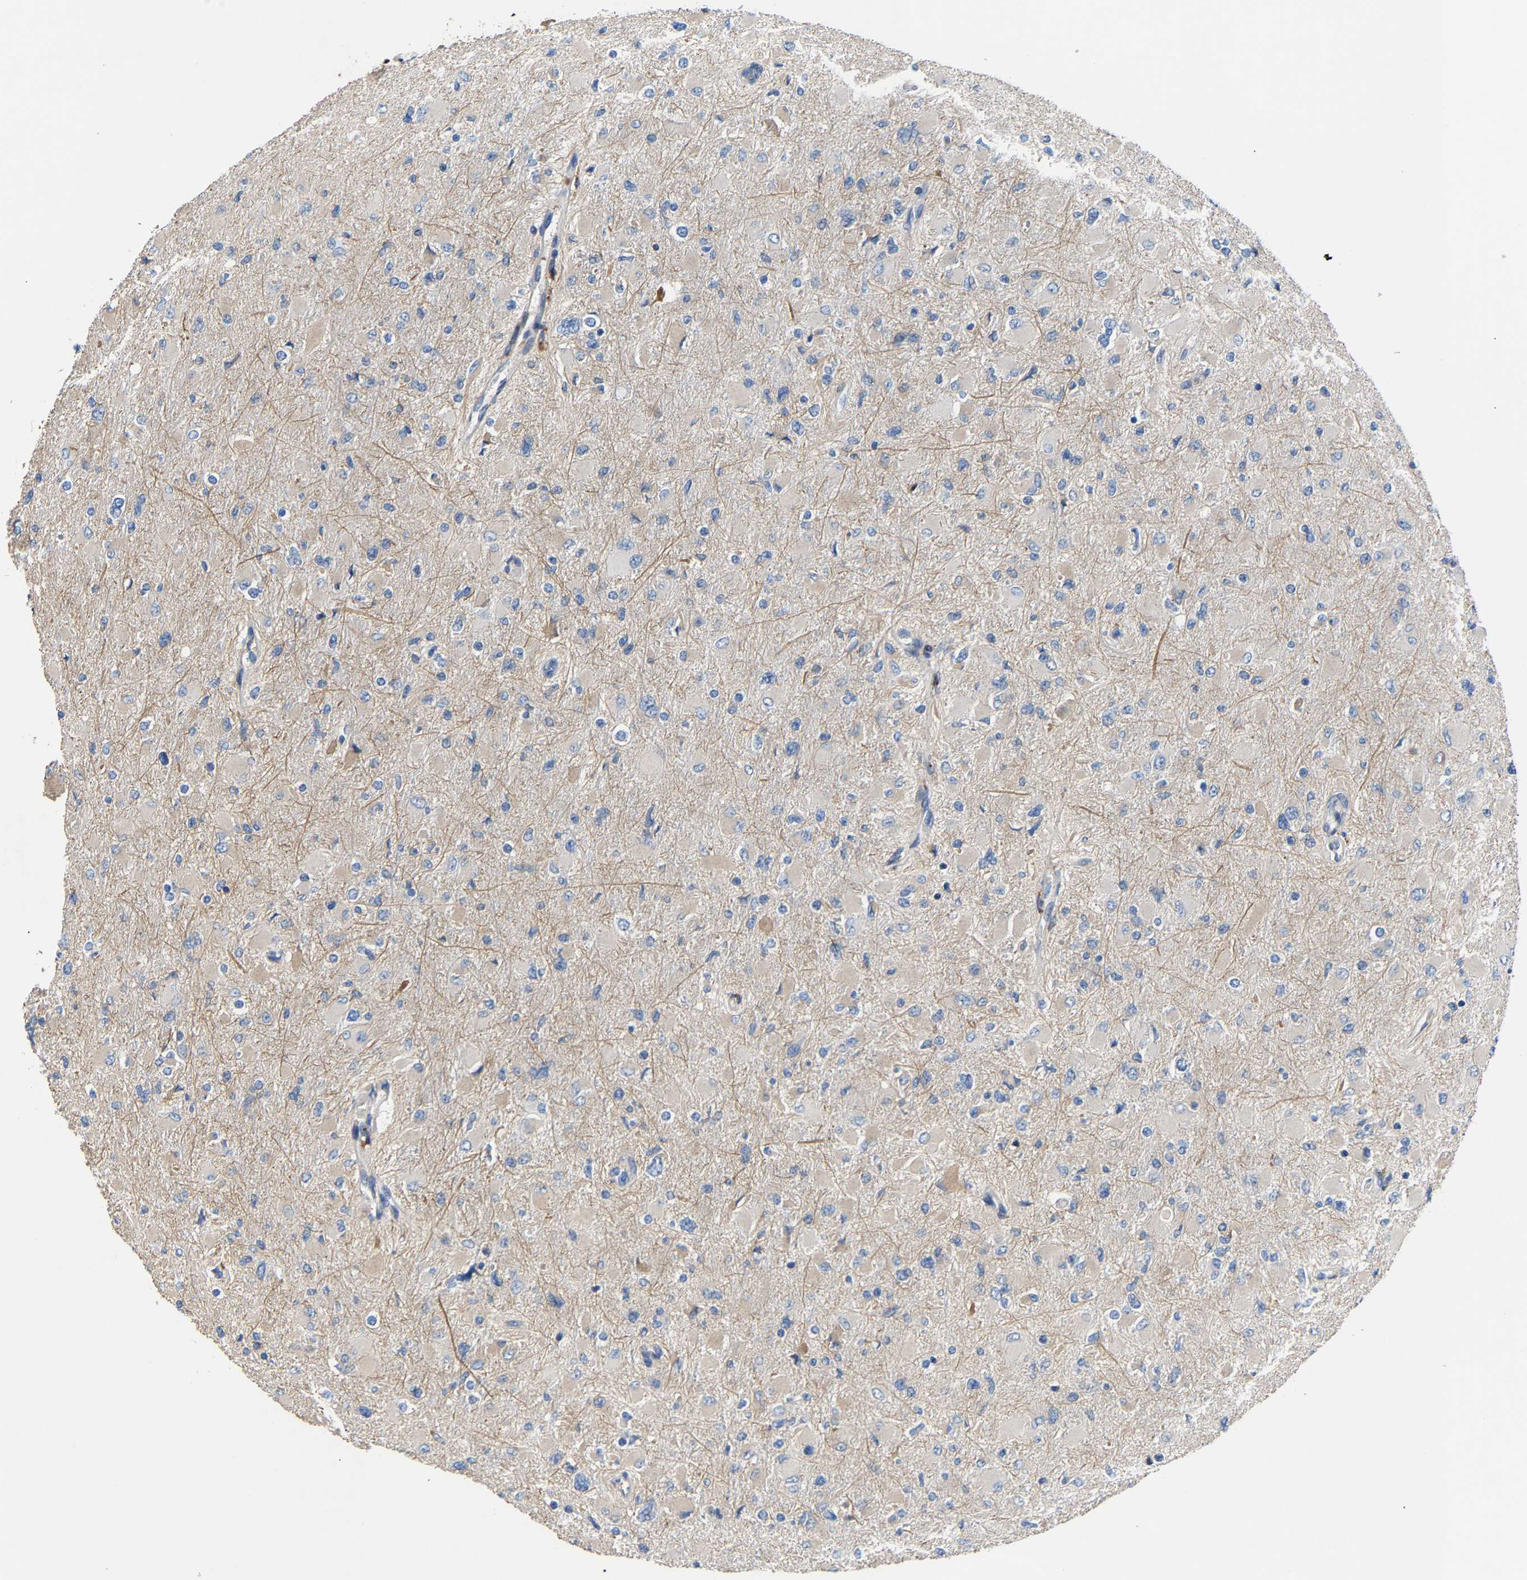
{"staining": {"intensity": "negative", "quantity": "none", "location": "none"}, "tissue": "glioma", "cell_type": "Tumor cells", "image_type": "cancer", "snomed": [{"axis": "morphology", "description": "Glioma, malignant, High grade"}, {"axis": "topography", "description": "Cerebral cortex"}], "caption": "A high-resolution histopathology image shows IHC staining of glioma, which demonstrates no significant expression in tumor cells. (Immunohistochemistry, brightfield microscopy, high magnification).", "gene": "CCDC171", "patient": {"sex": "female", "age": 36}}